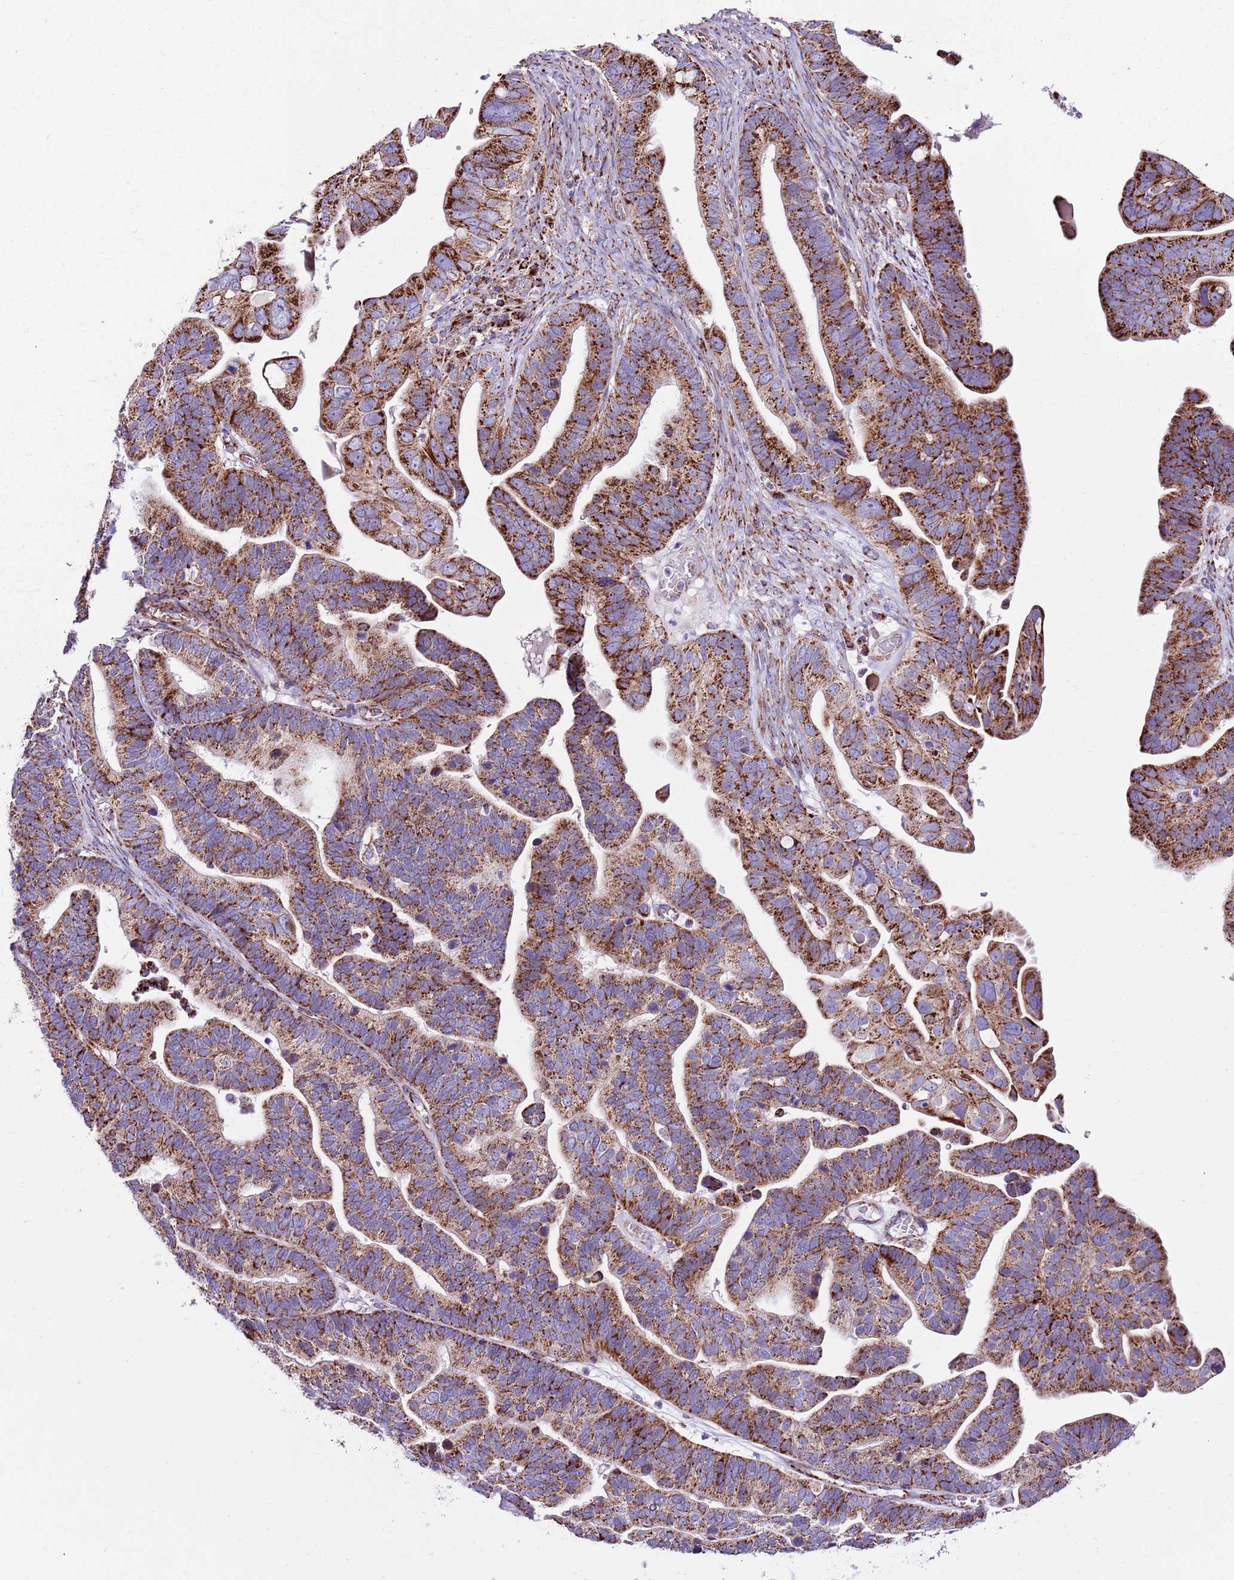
{"staining": {"intensity": "strong", "quantity": ">75%", "location": "cytoplasmic/membranous"}, "tissue": "ovarian cancer", "cell_type": "Tumor cells", "image_type": "cancer", "snomed": [{"axis": "morphology", "description": "Cystadenocarcinoma, serous, NOS"}, {"axis": "topography", "description": "Ovary"}], "caption": "Protein staining of serous cystadenocarcinoma (ovarian) tissue displays strong cytoplasmic/membranous expression in about >75% of tumor cells. The protein is shown in brown color, while the nuclei are stained blue.", "gene": "HECTD4", "patient": {"sex": "female", "age": 56}}